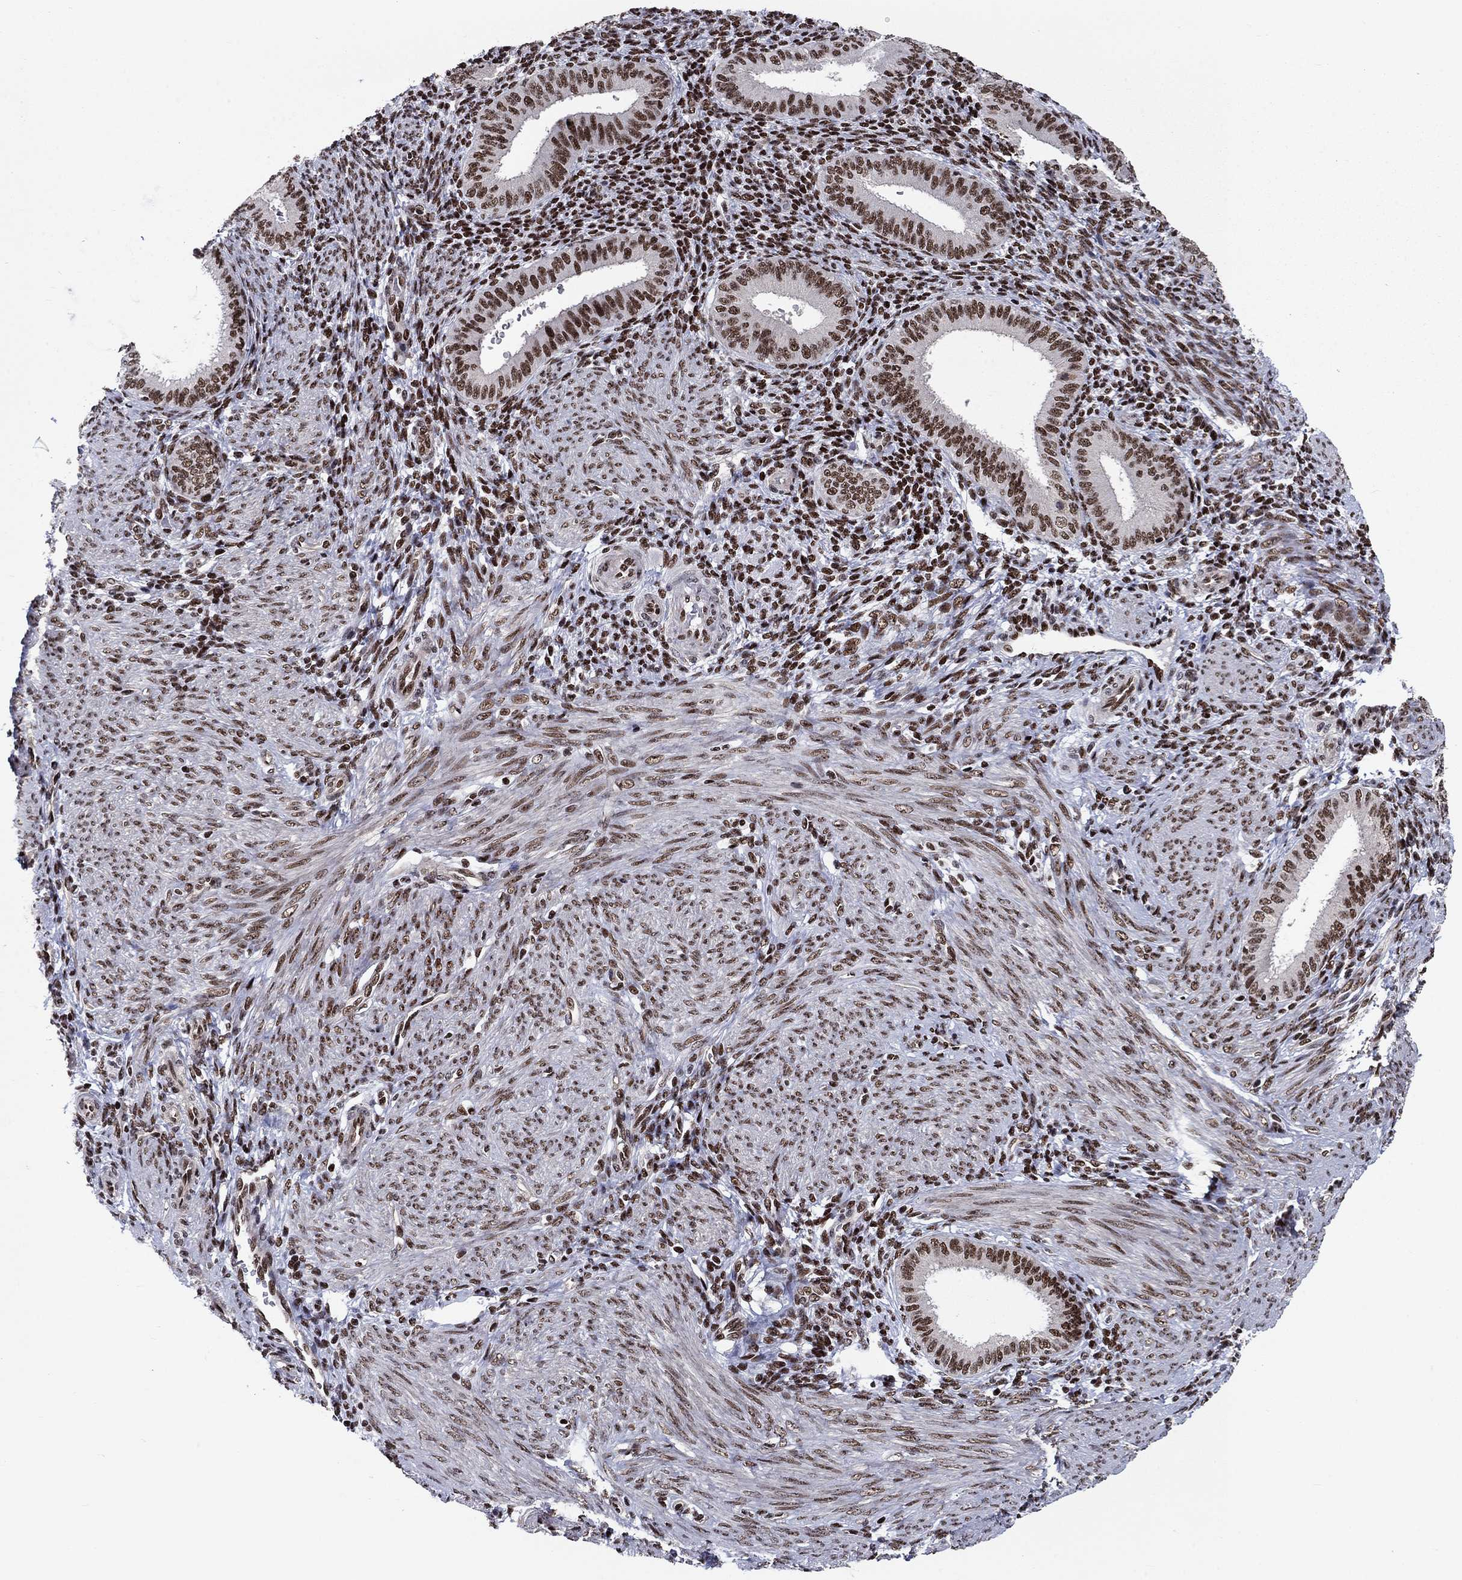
{"staining": {"intensity": "strong", "quantity": ">75%", "location": "nuclear"}, "tissue": "endometrium", "cell_type": "Cells in endometrial stroma", "image_type": "normal", "snomed": [{"axis": "morphology", "description": "Normal tissue, NOS"}, {"axis": "topography", "description": "Endometrium"}], "caption": "Protein analysis of benign endometrium shows strong nuclear staining in approximately >75% of cells in endometrial stroma. The staining was performed using DAB (3,3'-diaminobenzidine), with brown indicating positive protein expression. Nuclei are stained blue with hematoxylin.", "gene": "RPRD1B", "patient": {"sex": "female", "age": 39}}